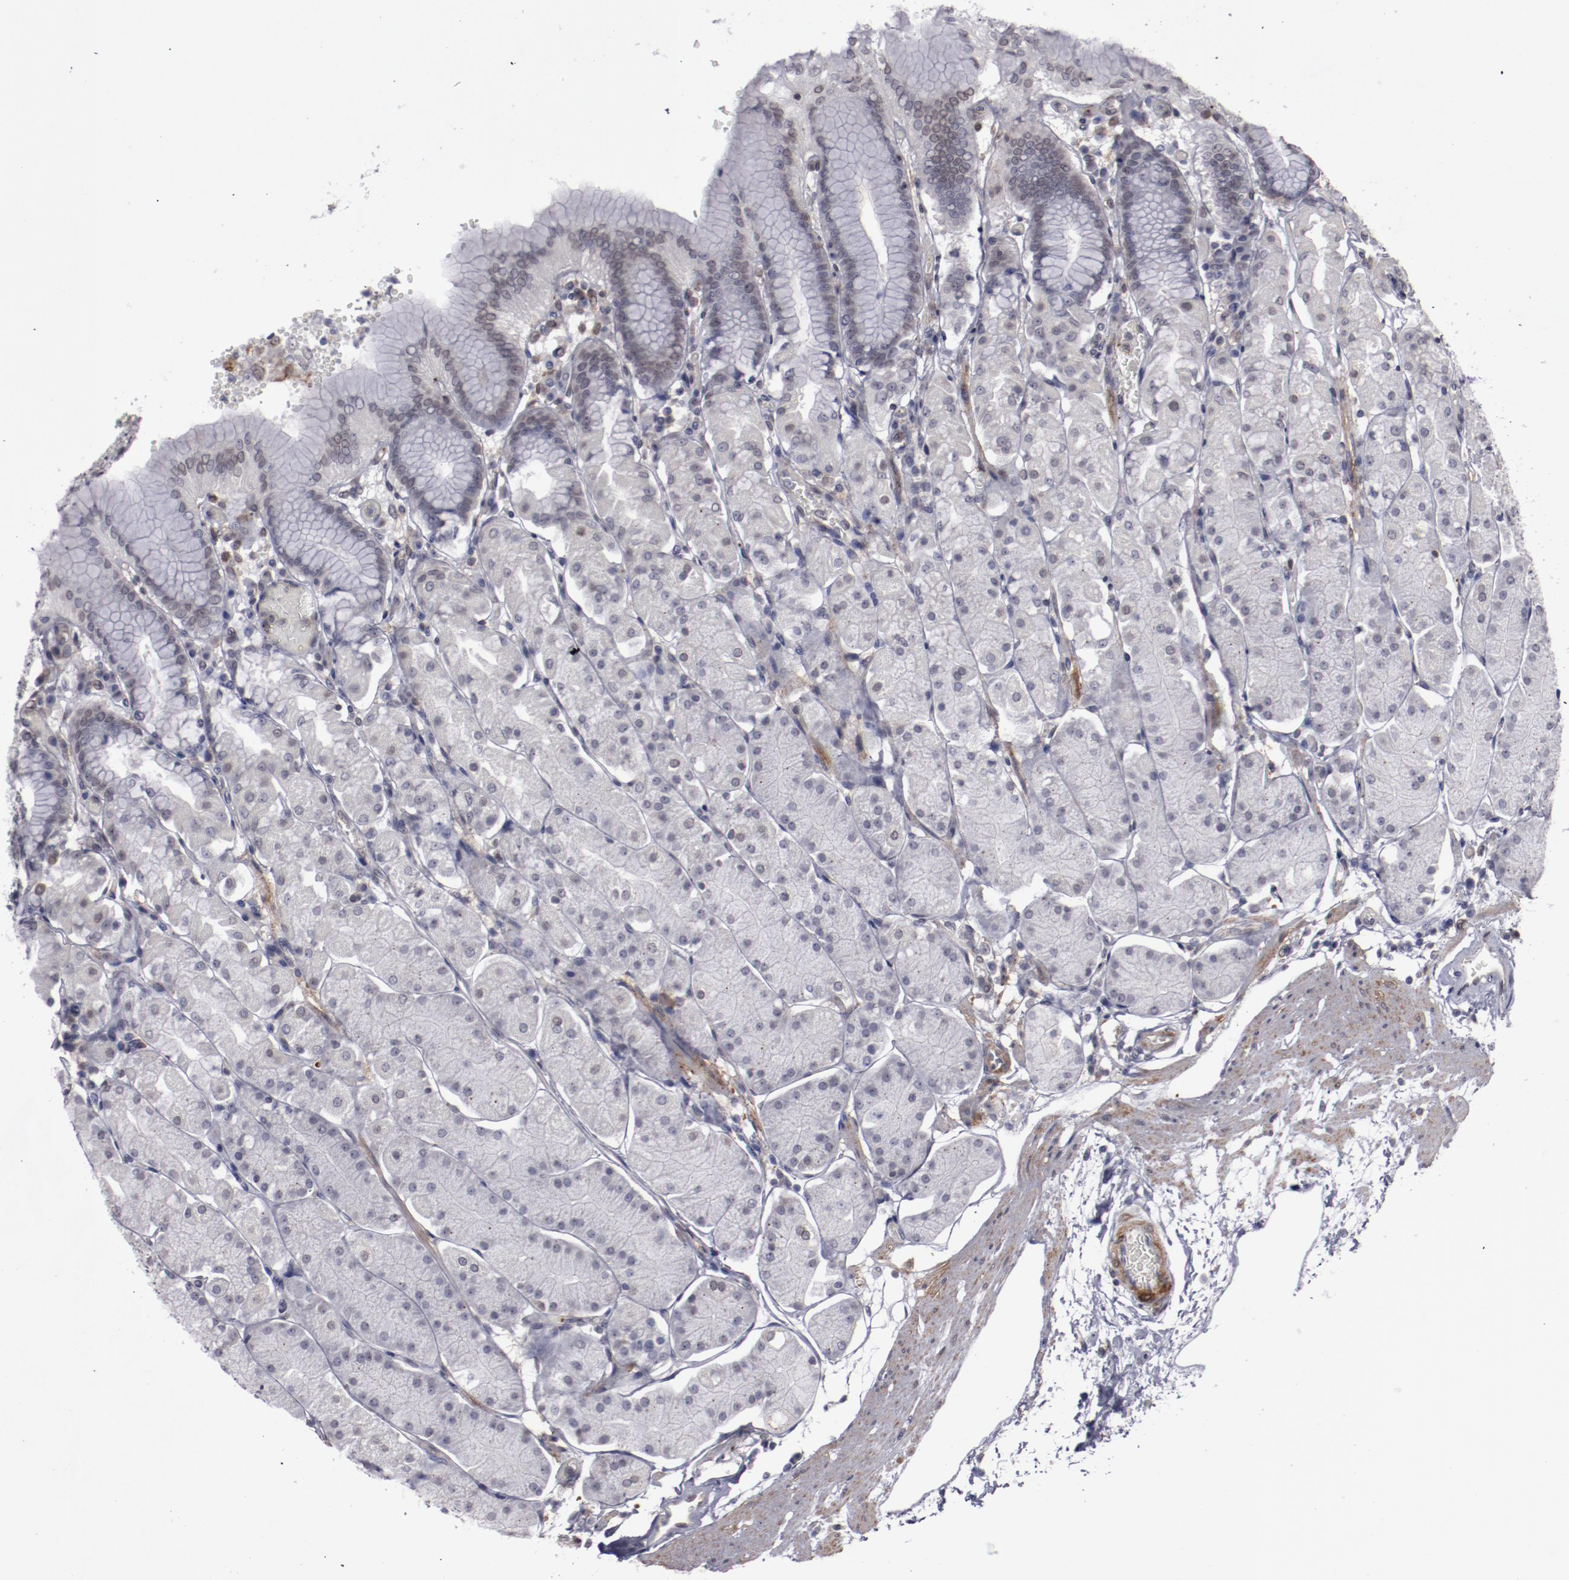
{"staining": {"intensity": "negative", "quantity": "none", "location": "none"}, "tissue": "stomach", "cell_type": "Glandular cells", "image_type": "normal", "snomed": [{"axis": "morphology", "description": "Normal tissue, NOS"}, {"axis": "topography", "description": "Stomach, upper"}, {"axis": "topography", "description": "Stomach"}], "caption": "The photomicrograph exhibits no significant positivity in glandular cells of stomach.", "gene": "LEF1", "patient": {"sex": "male", "age": 76}}